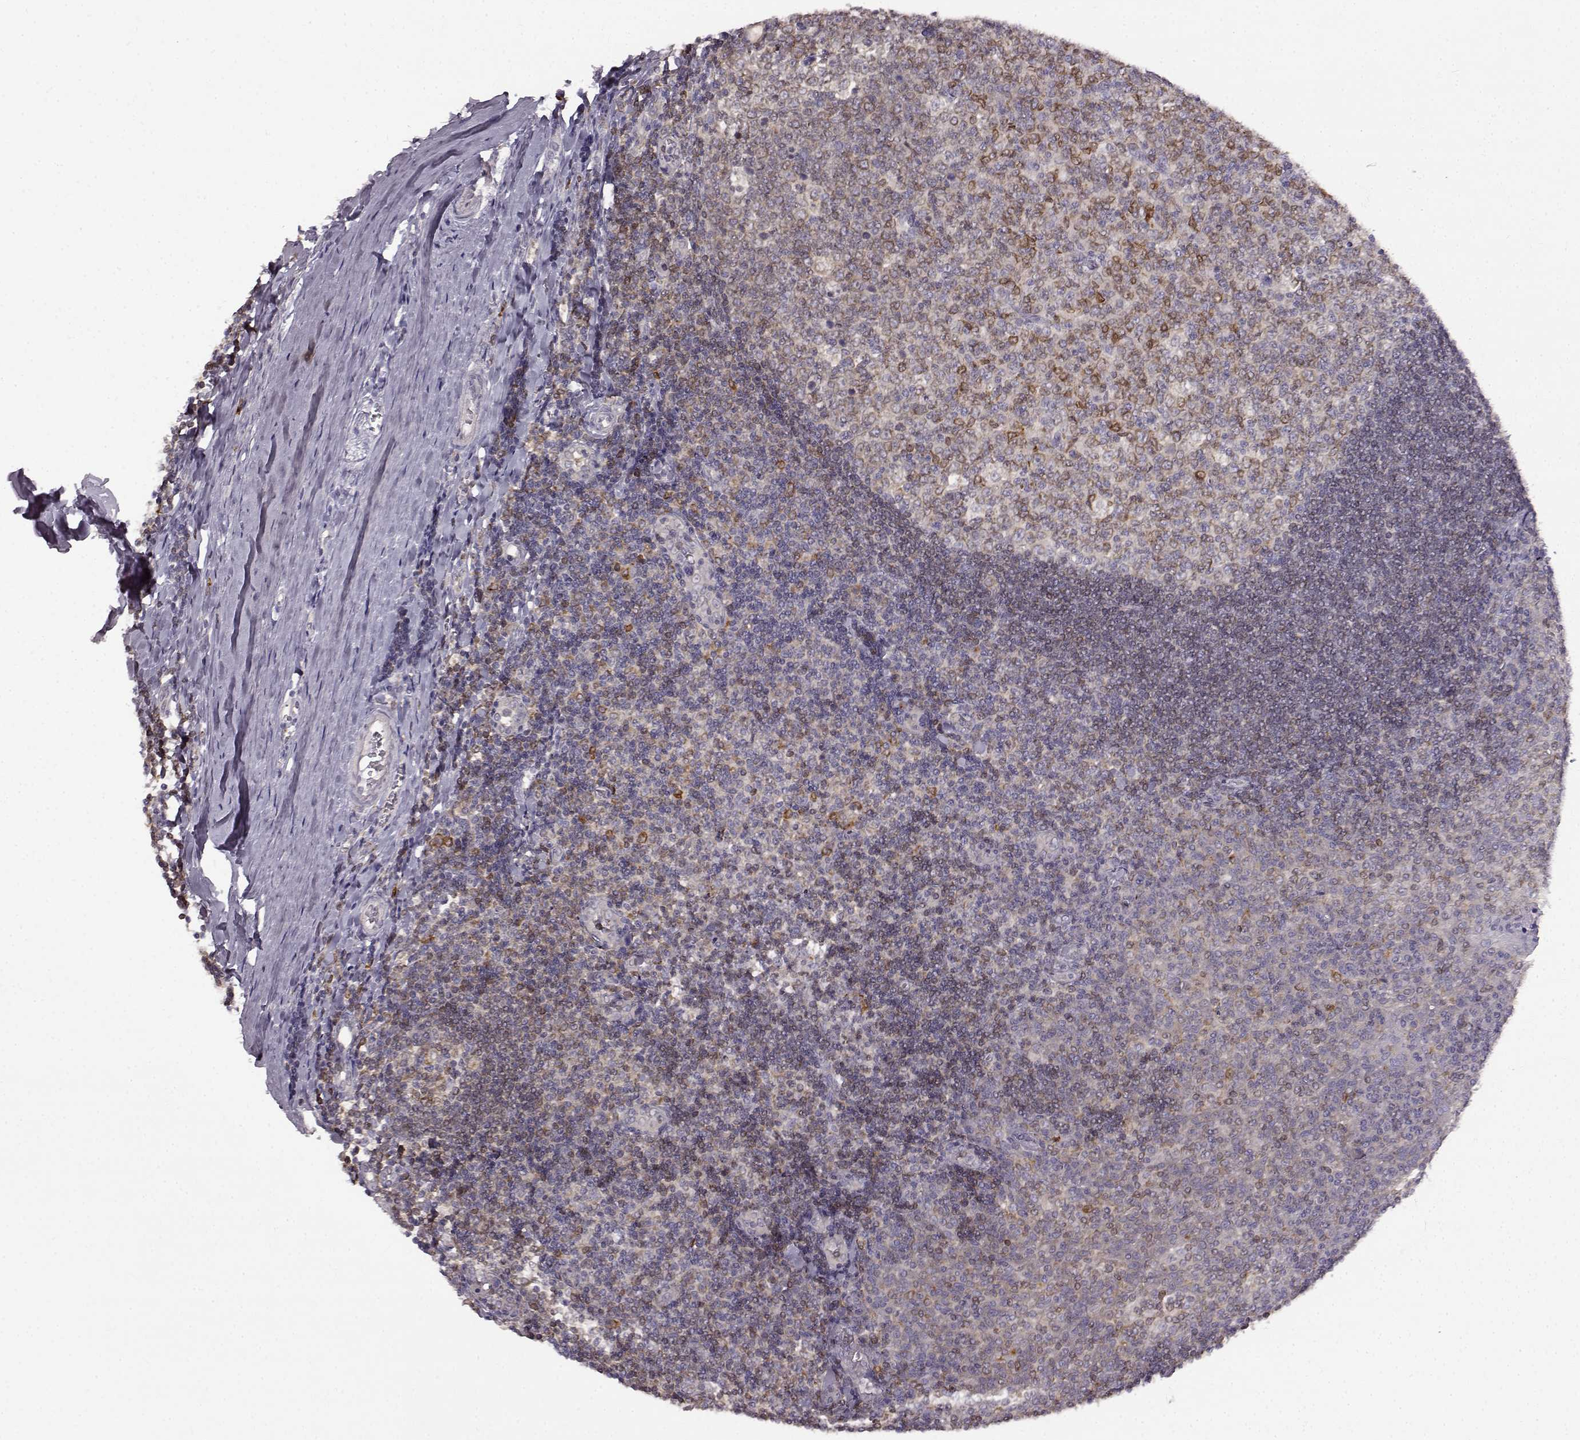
{"staining": {"intensity": "moderate", "quantity": "25%-75%", "location": "cytoplasmic/membranous"}, "tissue": "tonsil", "cell_type": "Germinal center cells", "image_type": "normal", "snomed": [{"axis": "morphology", "description": "Normal tissue, NOS"}, {"axis": "topography", "description": "Tonsil"}], "caption": "Germinal center cells exhibit medium levels of moderate cytoplasmic/membranous positivity in approximately 25%-75% of cells in benign tonsil.", "gene": "SPAG17", "patient": {"sex": "female", "age": 12}}